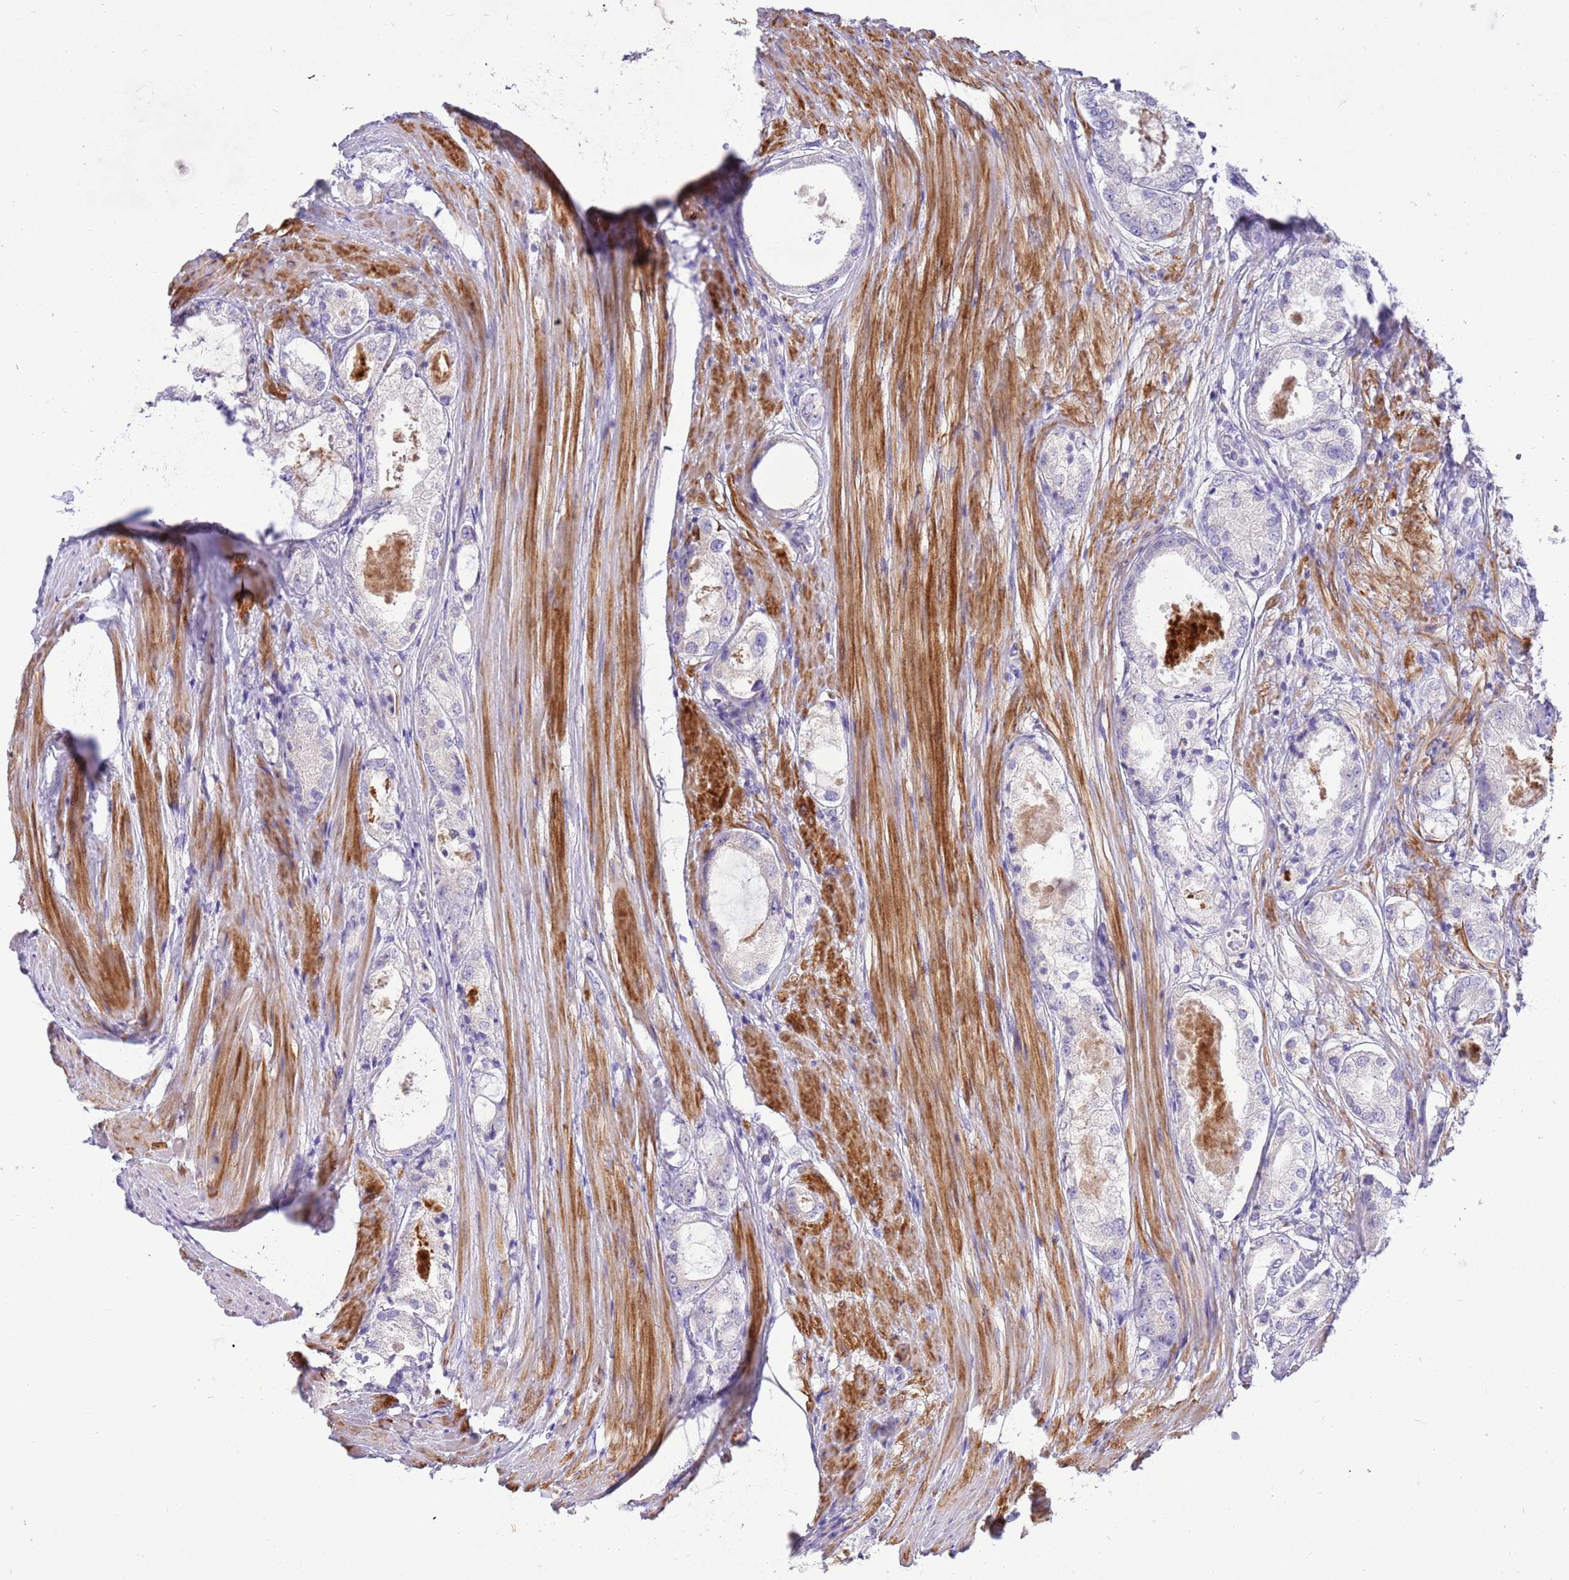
{"staining": {"intensity": "negative", "quantity": "none", "location": "none"}, "tissue": "prostate cancer", "cell_type": "Tumor cells", "image_type": "cancer", "snomed": [{"axis": "morphology", "description": "Adenocarcinoma, Low grade"}, {"axis": "topography", "description": "Prostate"}], "caption": "Immunohistochemistry (IHC) micrograph of human adenocarcinoma (low-grade) (prostate) stained for a protein (brown), which demonstrates no positivity in tumor cells.", "gene": "GLCE", "patient": {"sex": "male", "age": 68}}